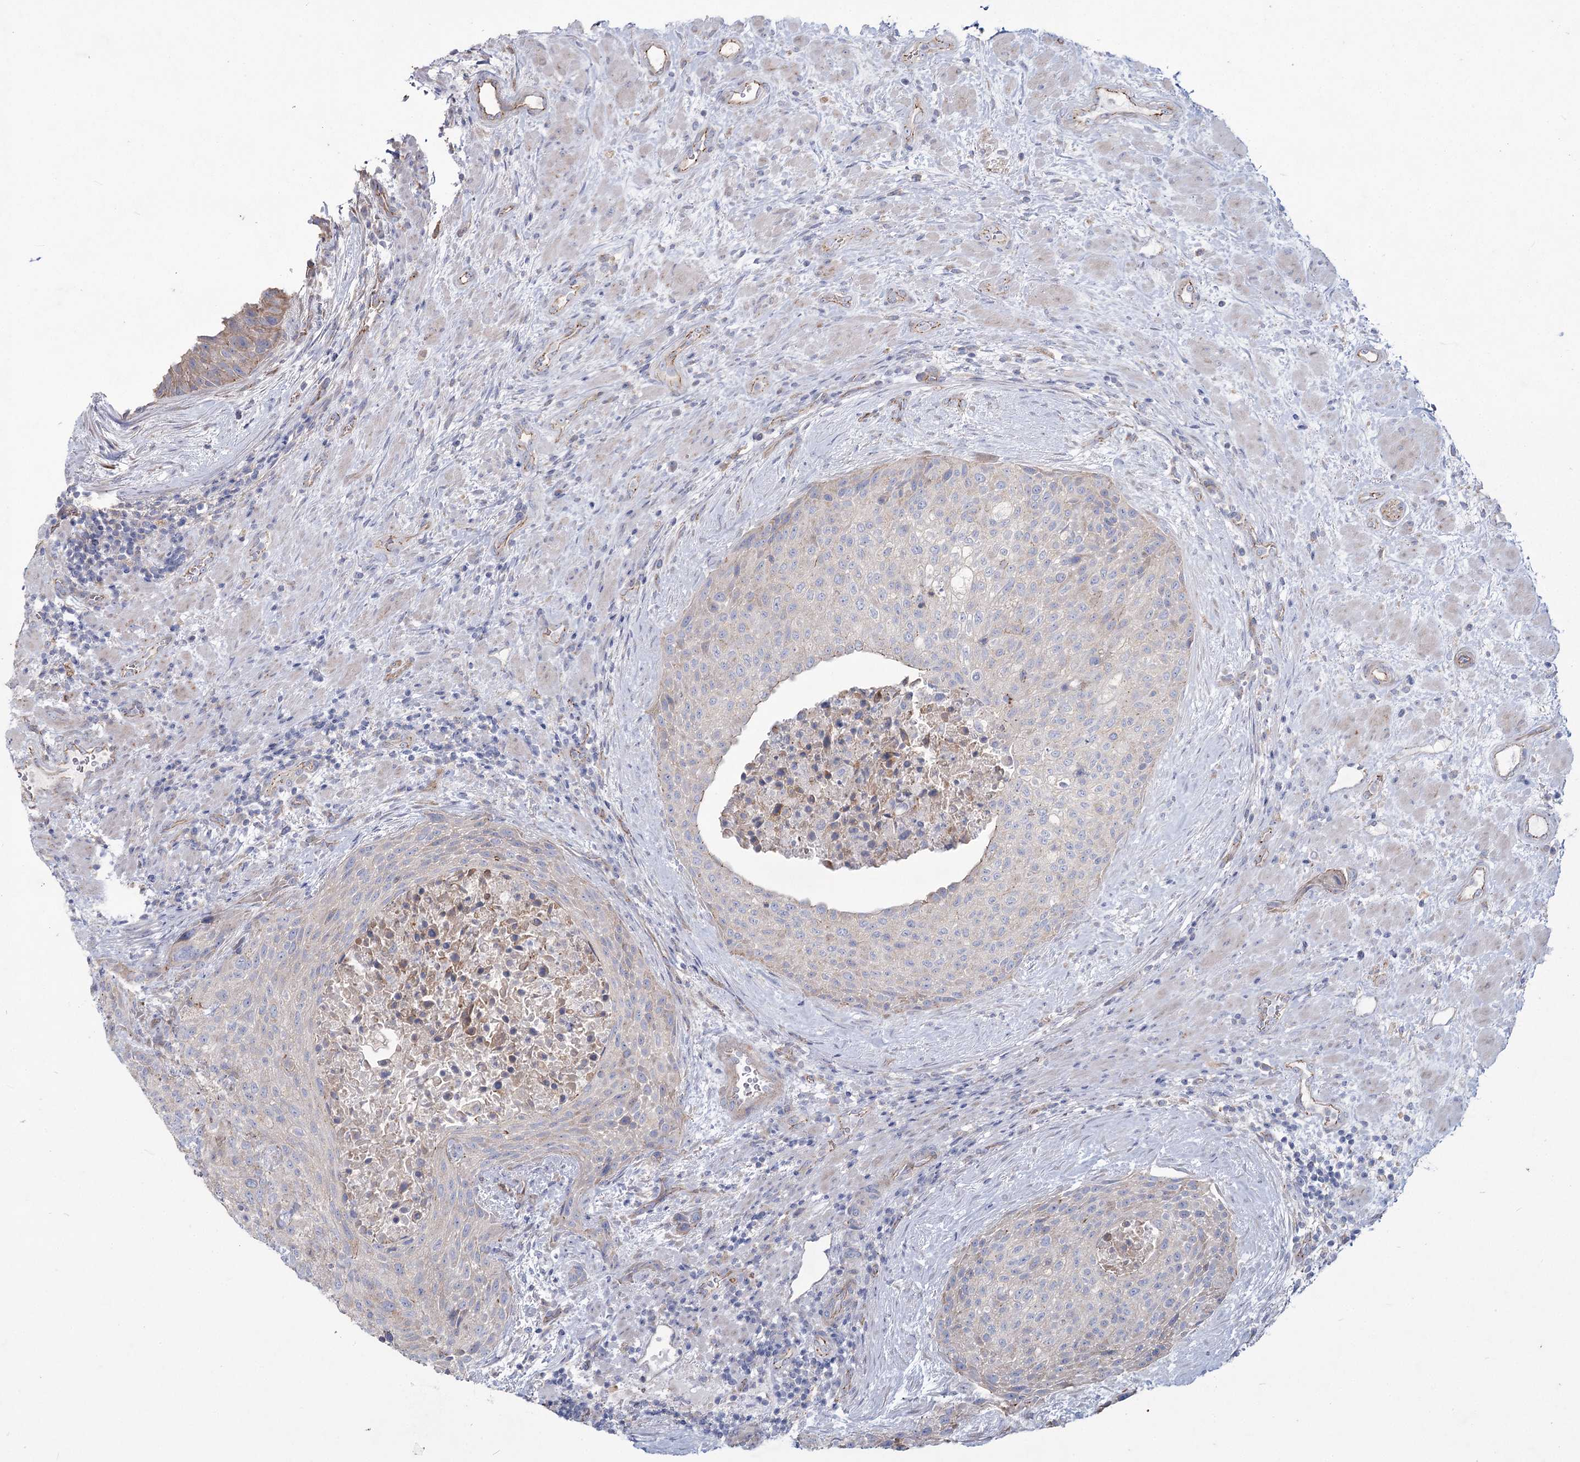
{"staining": {"intensity": "negative", "quantity": "none", "location": "none"}, "tissue": "urothelial cancer", "cell_type": "Tumor cells", "image_type": "cancer", "snomed": [{"axis": "morphology", "description": "Normal tissue, NOS"}, {"axis": "morphology", "description": "Urothelial carcinoma, NOS"}, {"axis": "topography", "description": "Urinary bladder"}, {"axis": "topography", "description": "Peripheral nerve tissue"}], "caption": "Human urothelial cancer stained for a protein using immunohistochemistry exhibits no staining in tumor cells.", "gene": "LDLRAD3", "patient": {"sex": "male", "age": 35}}